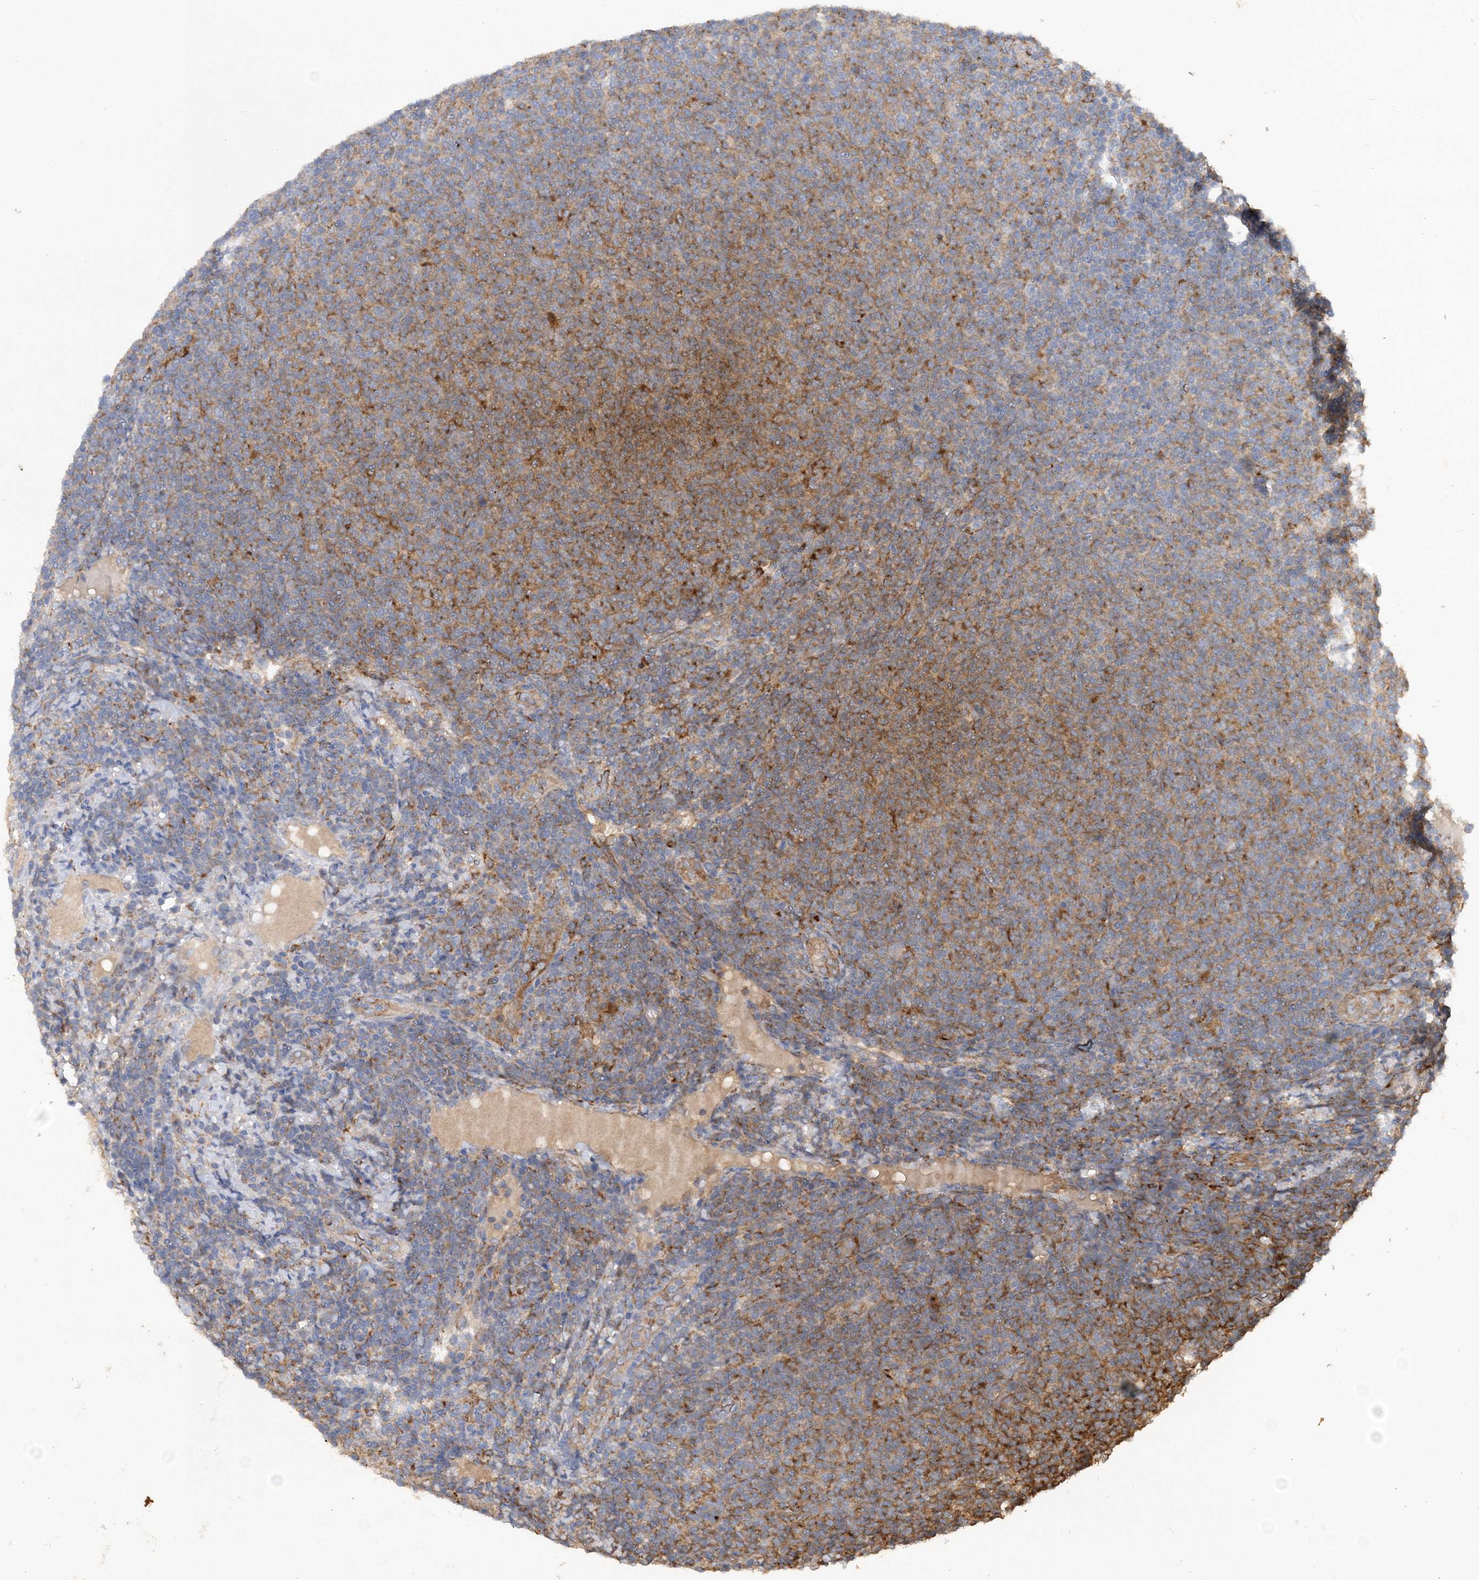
{"staining": {"intensity": "moderate", "quantity": ">75%", "location": "cytoplasmic/membranous"}, "tissue": "lymphoma", "cell_type": "Tumor cells", "image_type": "cancer", "snomed": [{"axis": "morphology", "description": "Malignant lymphoma, non-Hodgkin's type, Low grade"}, {"axis": "topography", "description": "Lymph node"}], "caption": "Lymphoma stained with IHC displays moderate cytoplasmic/membranous expression in about >75% of tumor cells.", "gene": "GRINA", "patient": {"sex": "male", "age": 66}}